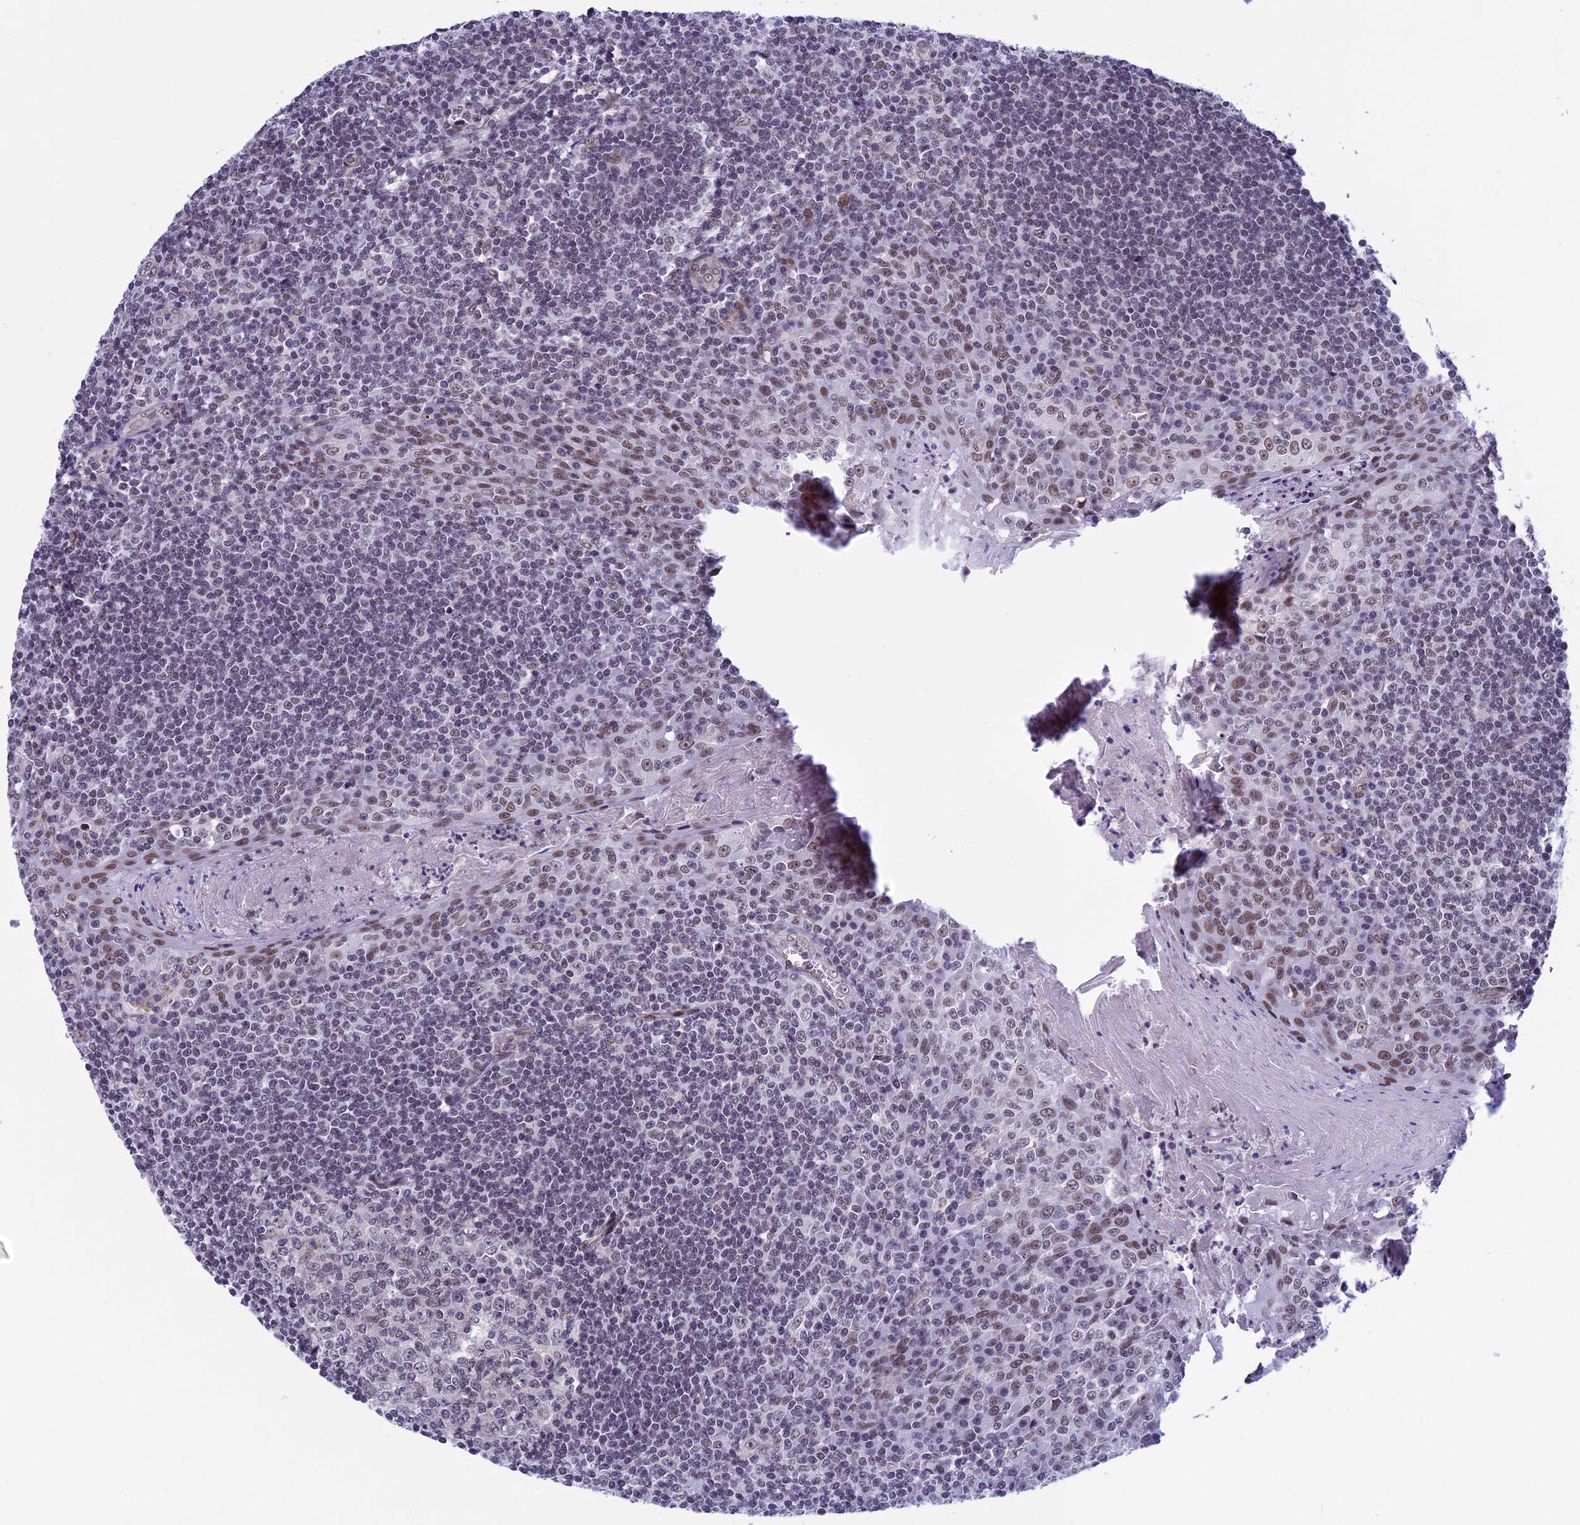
{"staining": {"intensity": "weak", "quantity": "25%-75%", "location": "nuclear"}, "tissue": "tonsil", "cell_type": "Germinal center cells", "image_type": "normal", "snomed": [{"axis": "morphology", "description": "Normal tissue, NOS"}, {"axis": "topography", "description": "Tonsil"}], "caption": "Benign tonsil displays weak nuclear expression in about 25%-75% of germinal center cells.", "gene": "NIPBL", "patient": {"sex": "male", "age": 27}}